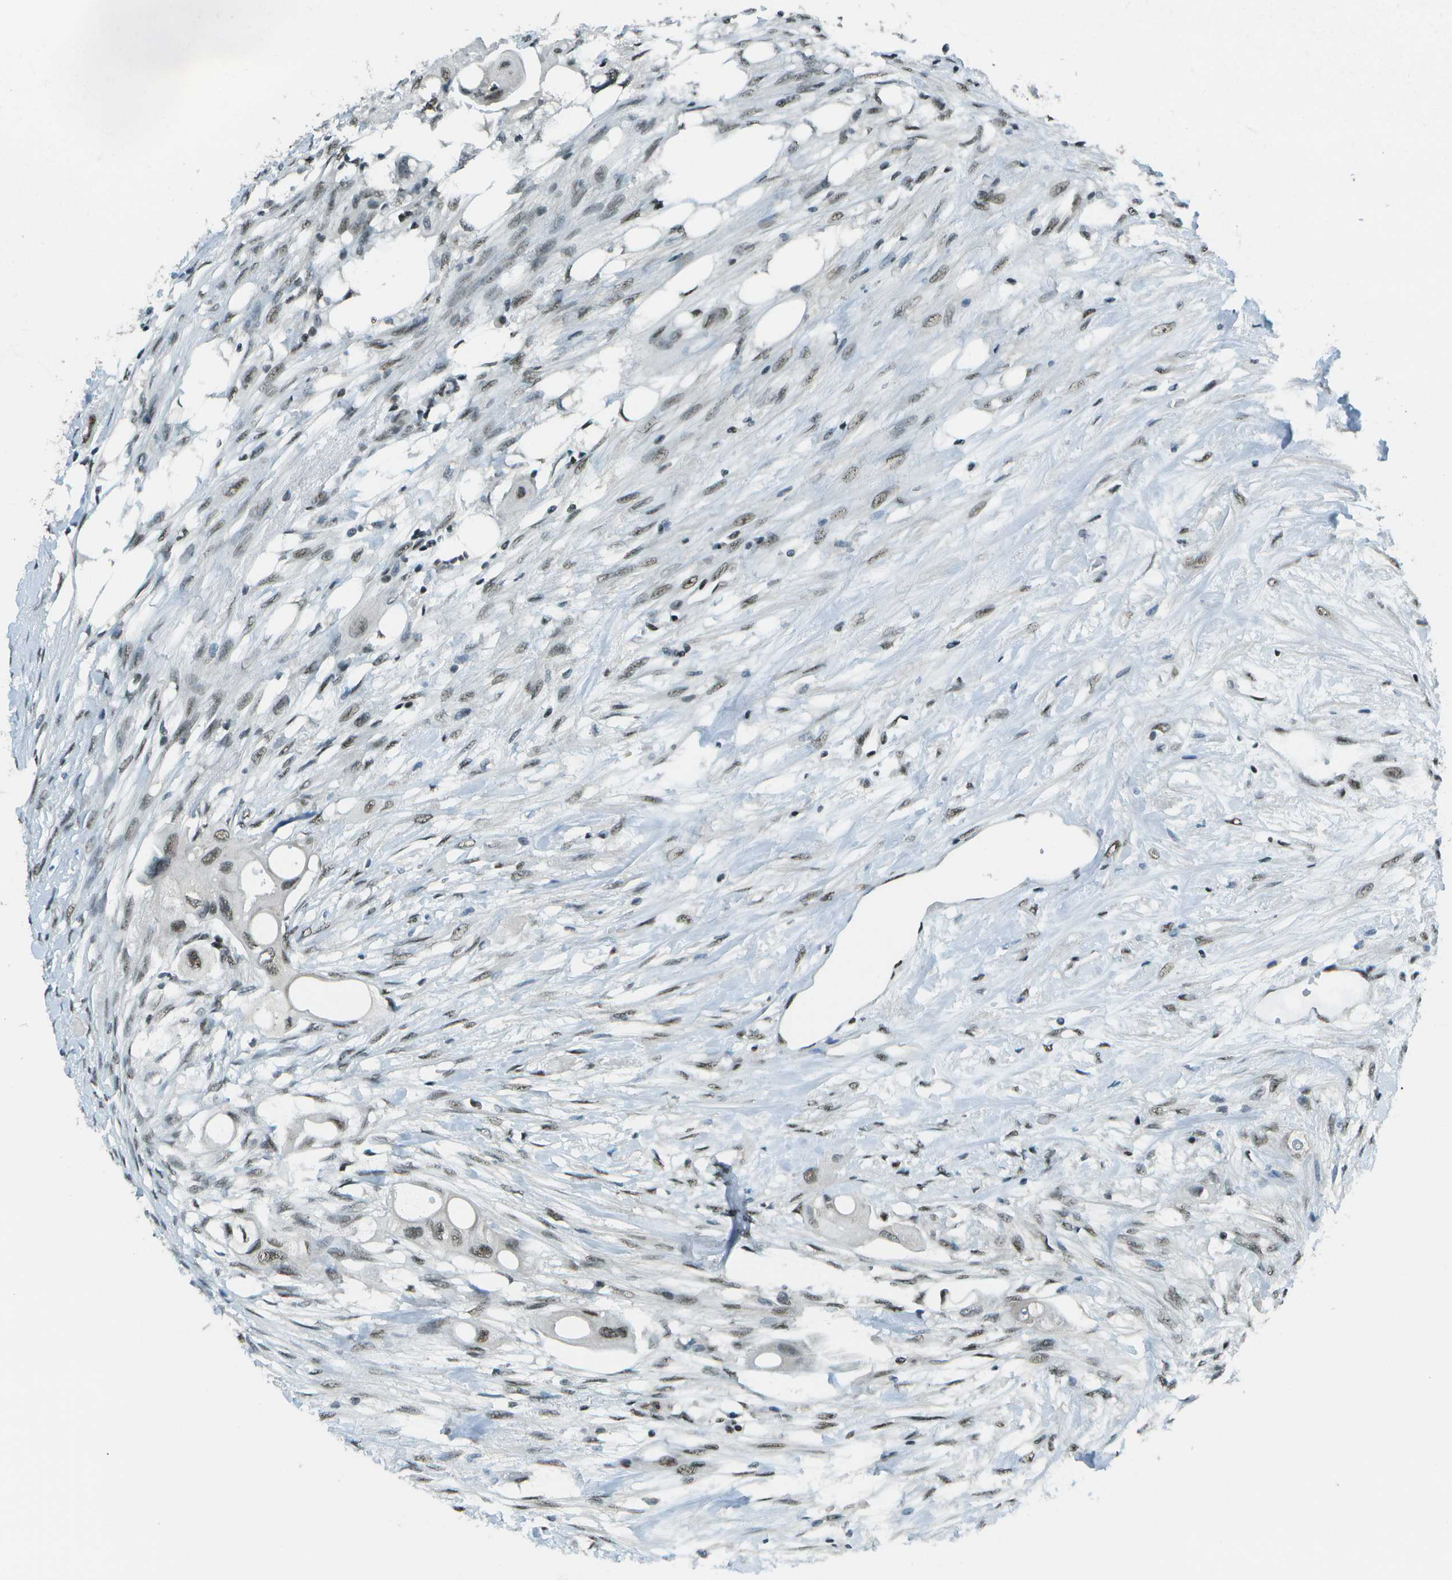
{"staining": {"intensity": "weak", "quantity": ">75%", "location": "nuclear"}, "tissue": "colorectal cancer", "cell_type": "Tumor cells", "image_type": "cancer", "snomed": [{"axis": "morphology", "description": "Adenocarcinoma, NOS"}, {"axis": "topography", "description": "Colon"}], "caption": "Colorectal cancer stained with immunohistochemistry (IHC) exhibits weak nuclear expression in approximately >75% of tumor cells.", "gene": "DEPDC1", "patient": {"sex": "female", "age": 57}}